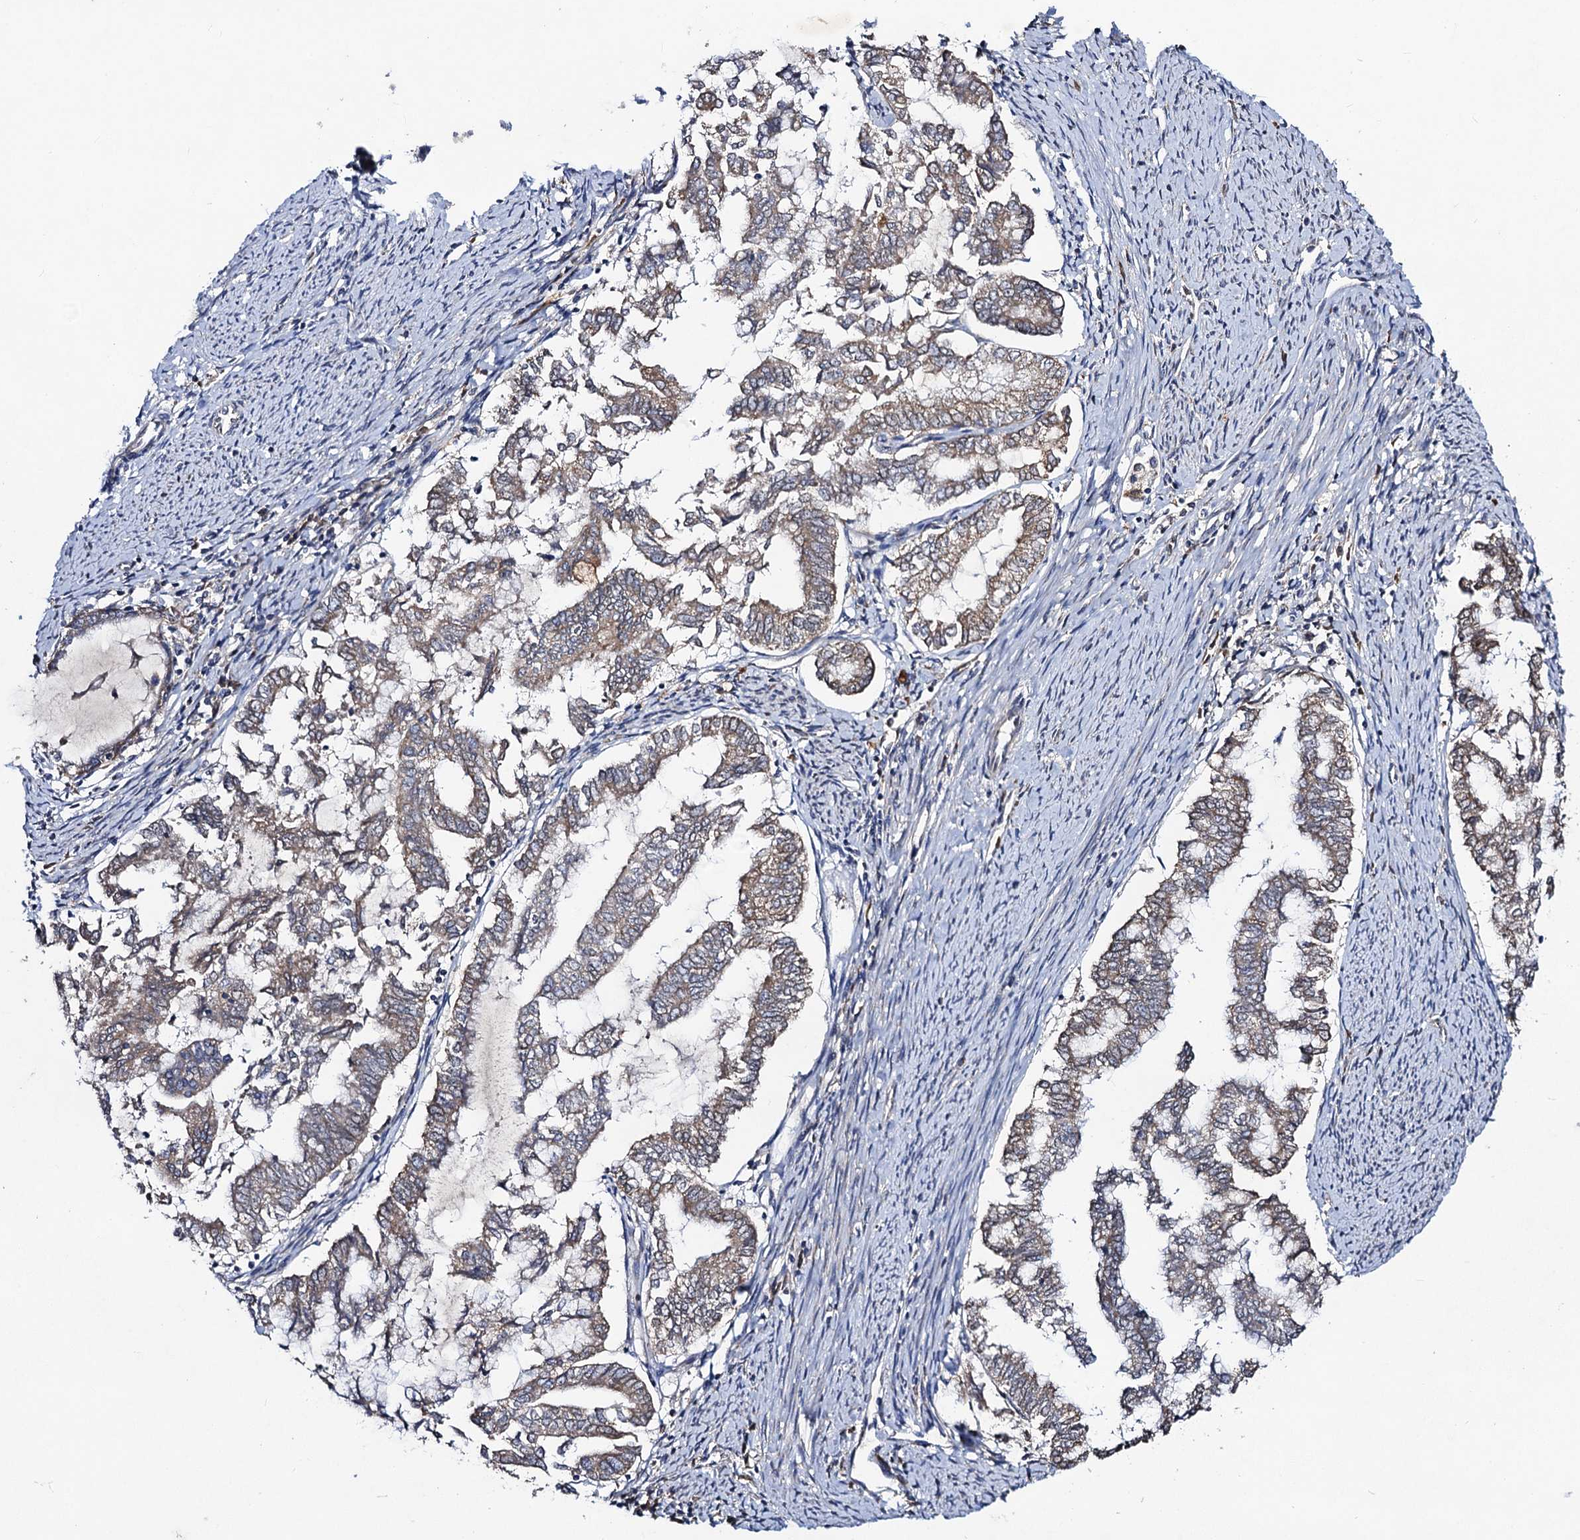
{"staining": {"intensity": "weak", "quantity": ">75%", "location": "cytoplasmic/membranous"}, "tissue": "endometrial cancer", "cell_type": "Tumor cells", "image_type": "cancer", "snomed": [{"axis": "morphology", "description": "Adenocarcinoma, NOS"}, {"axis": "topography", "description": "Endometrium"}], "caption": "Protein staining of adenocarcinoma (endometrial) tissue displays weak cytoplasmic/membranous positivity in about >75% of tumor cells. Immunohistochemistry stains the protein in brown and the nuclei are stained blue.", "gene": "VPS37D", "patient": {"sex": "female", "age": 79}}